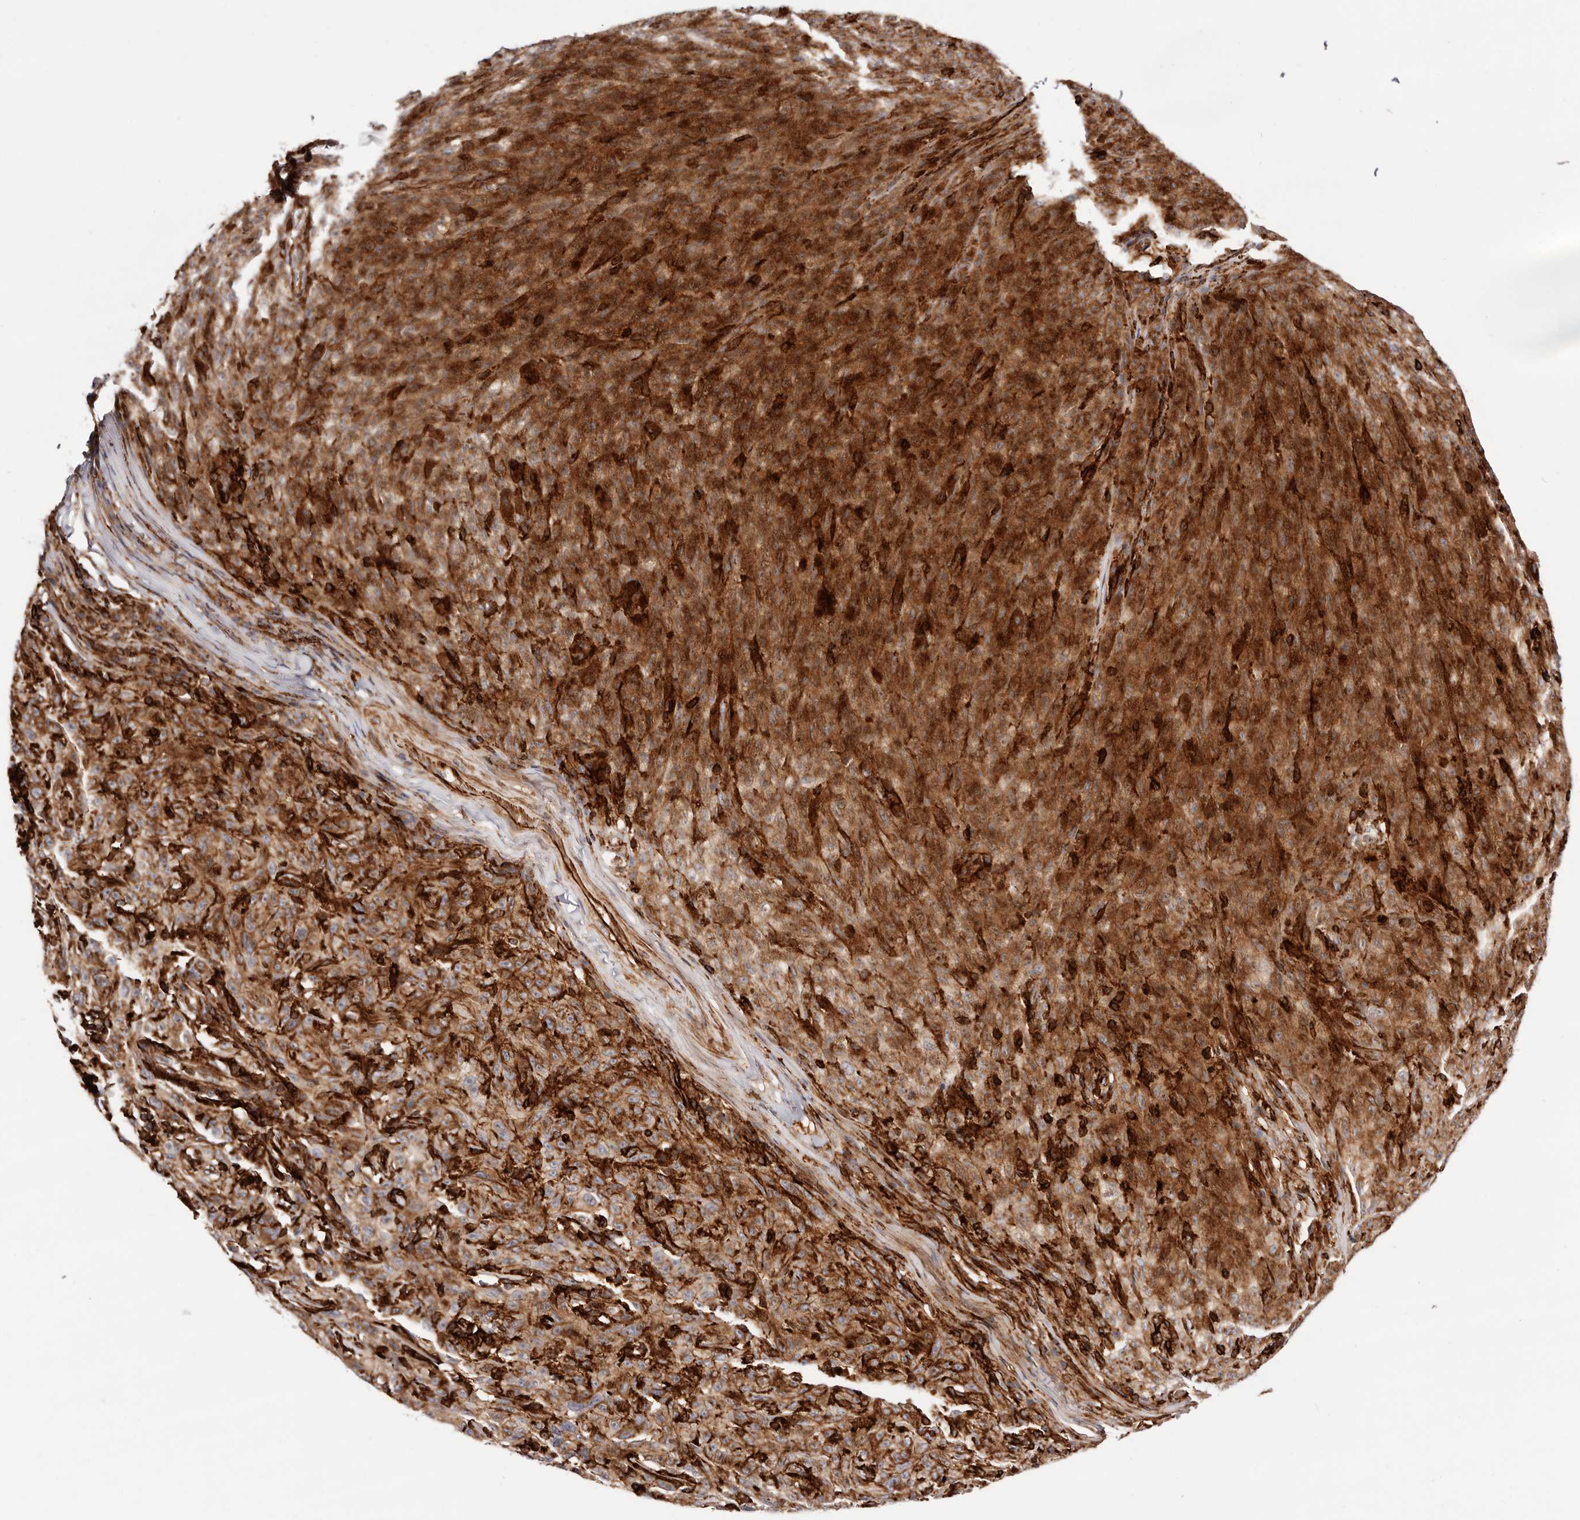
{"staining": {"intensity": "strong", "quantity": ">75%", "location": "cytoplasmic/membranous"}, "tissue": "melanoma", "cell_type": "Tumor cells", "image_type": "cancer", "snomed": [{"axis": "morphology", "description": "Malignant melanoma, NOS"}, {"axis": "topography", "description": "Skin"}], "caption": "Human melanoma stained with a protein marker displays strong staining in tumor cells.", "gene": "PTPN22", "patient": {"sex": "female", "age": 82}}